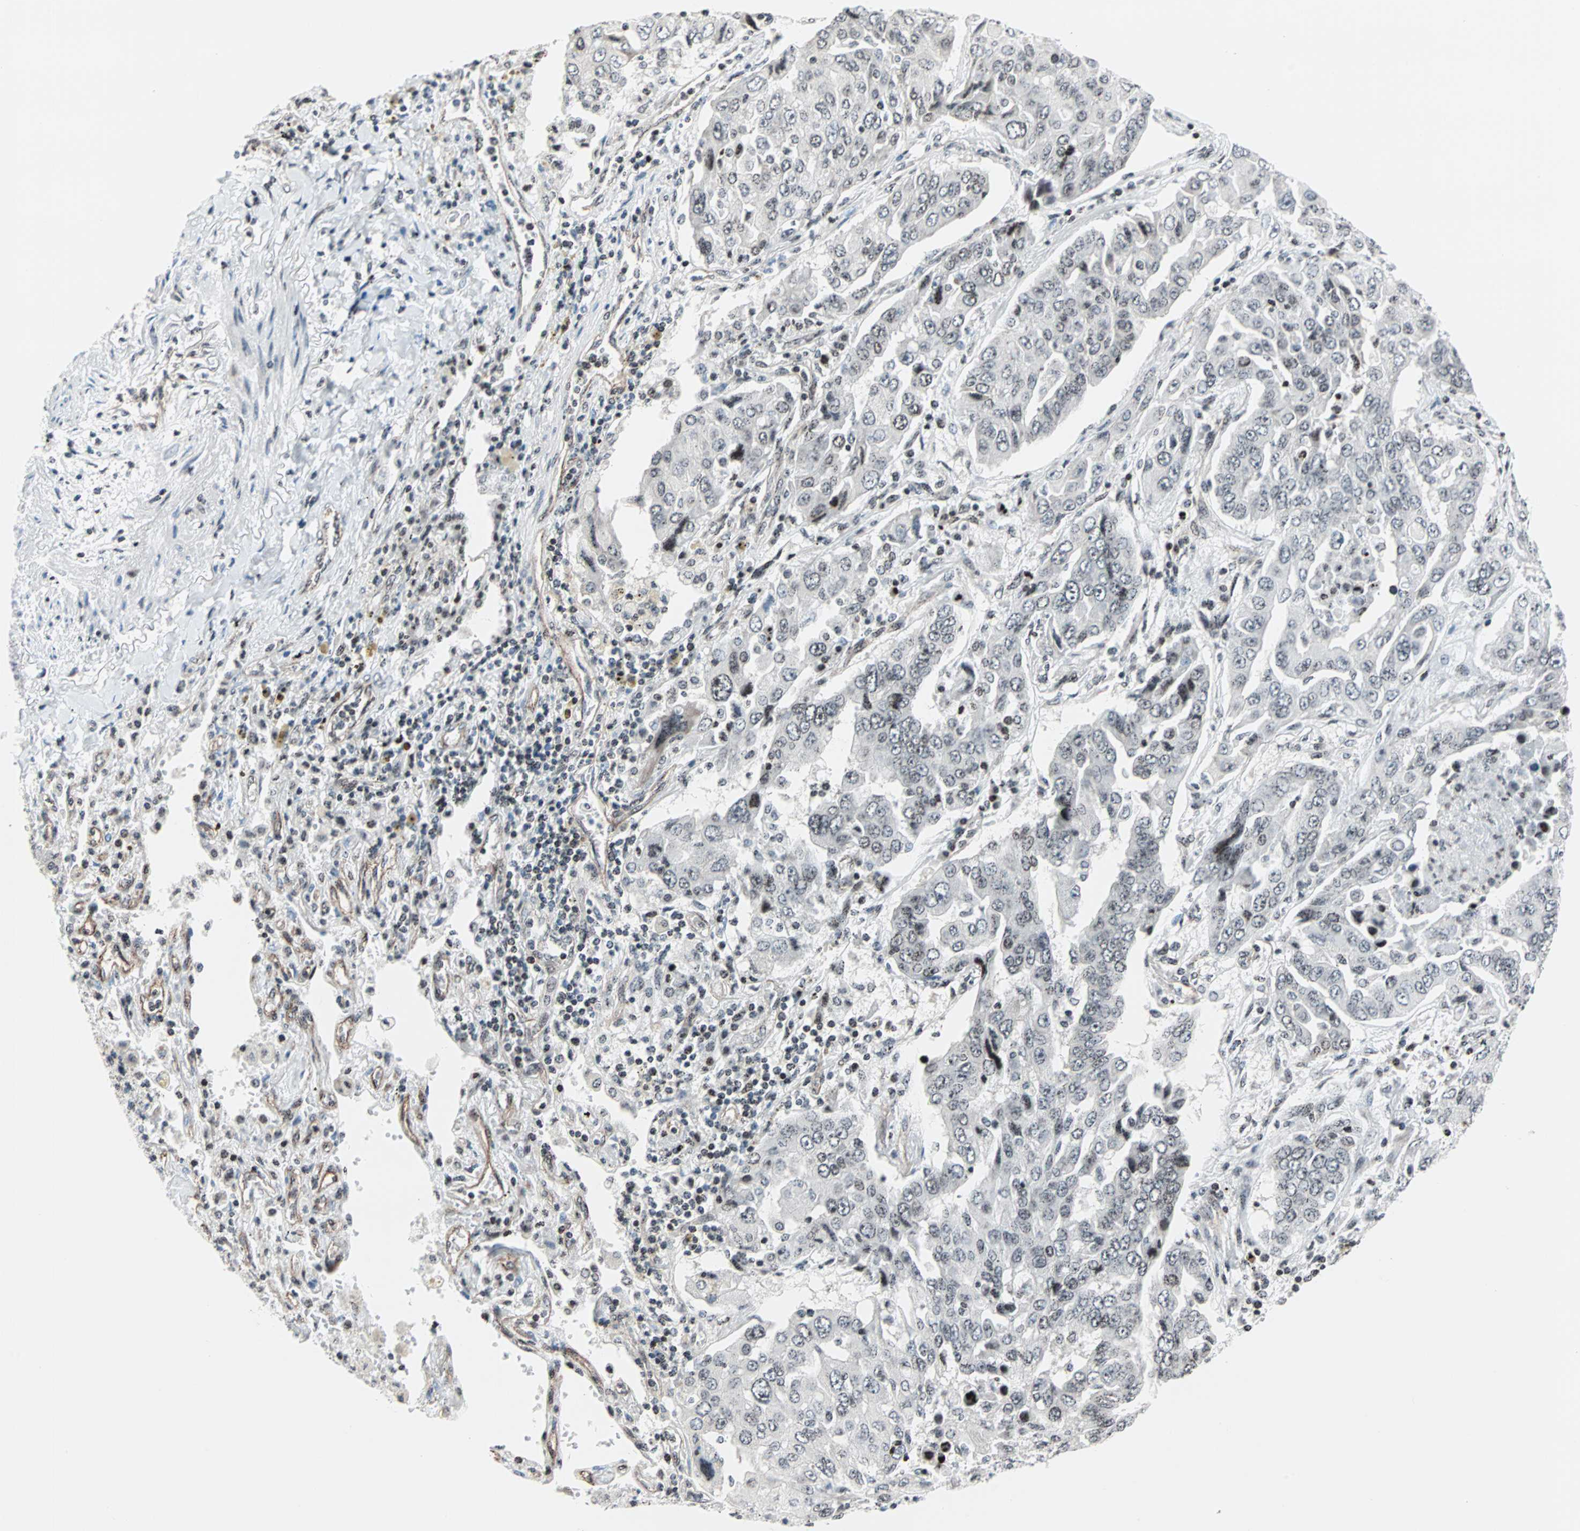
{"staining": {"intensity": "weak", "quantity": "25%-75%", "location": "nuclear"}, "tissue": "lung cancer", "cell_type": "Tumor cells", "image_type": "cancer", "snomed": [{"axis": "morphology", "description": "Adenocarcinoma, NOS"}, {"axis": "topography", "description": "Lung"}], "caption": "Immunohistochemistry micrograph of human lung adenocarcinoma stained for a protein (brown), which displays low levels of weak nuclear positivity in about 25%-75% of tumor cells.", "gene": "CENPA", "patient": {"sex": "female", "age": 65}}